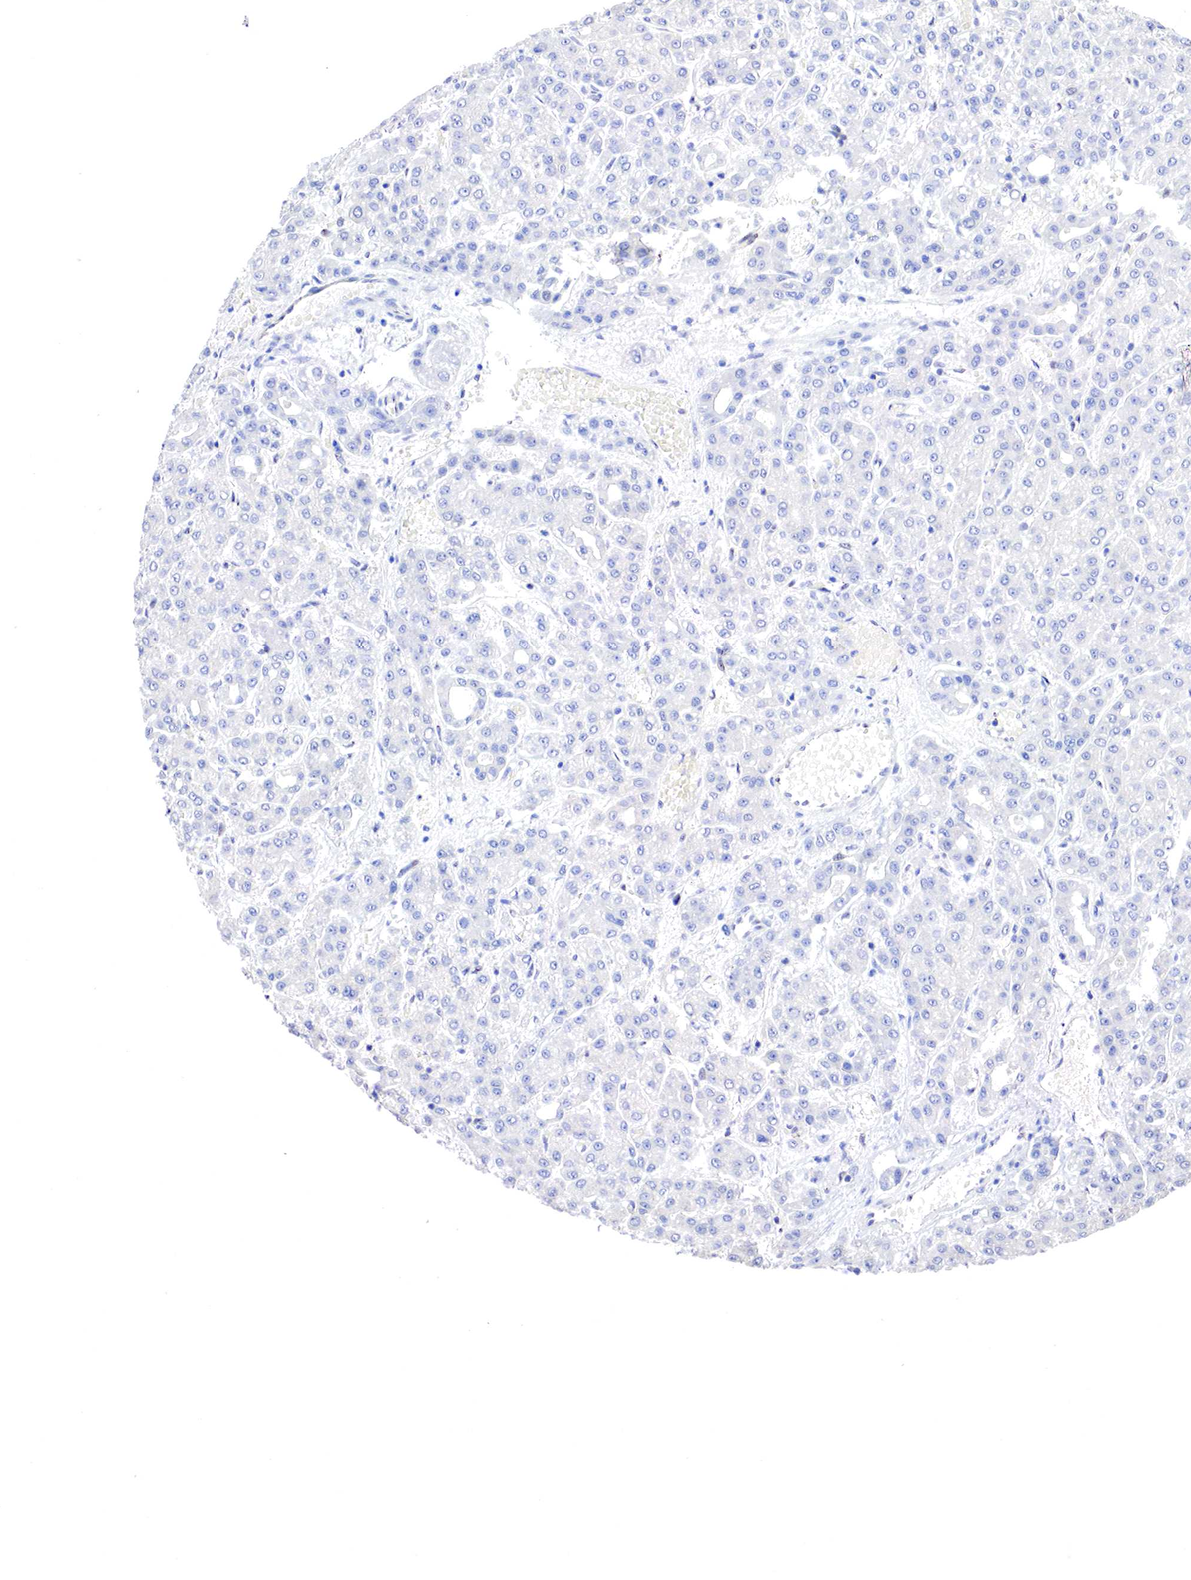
{"staining": {"intensity": "negative", "quantity": "none", "location": "none"}, "tissue": "liver cancer", "cell_type": "Tumor cells", "image_type": "cancer", "snomed": [{"axis": "morphology", "description": "Carcinoma, Hepatocellular, NOS"}, {"axis": "topography", "description": "Liver"}], "caption": "Human liver cancer stained for a protein using IHC reveals no expression in tumor cells.", "gene": "PABIR2", "patient": {"sex": "male", "age": 69}}